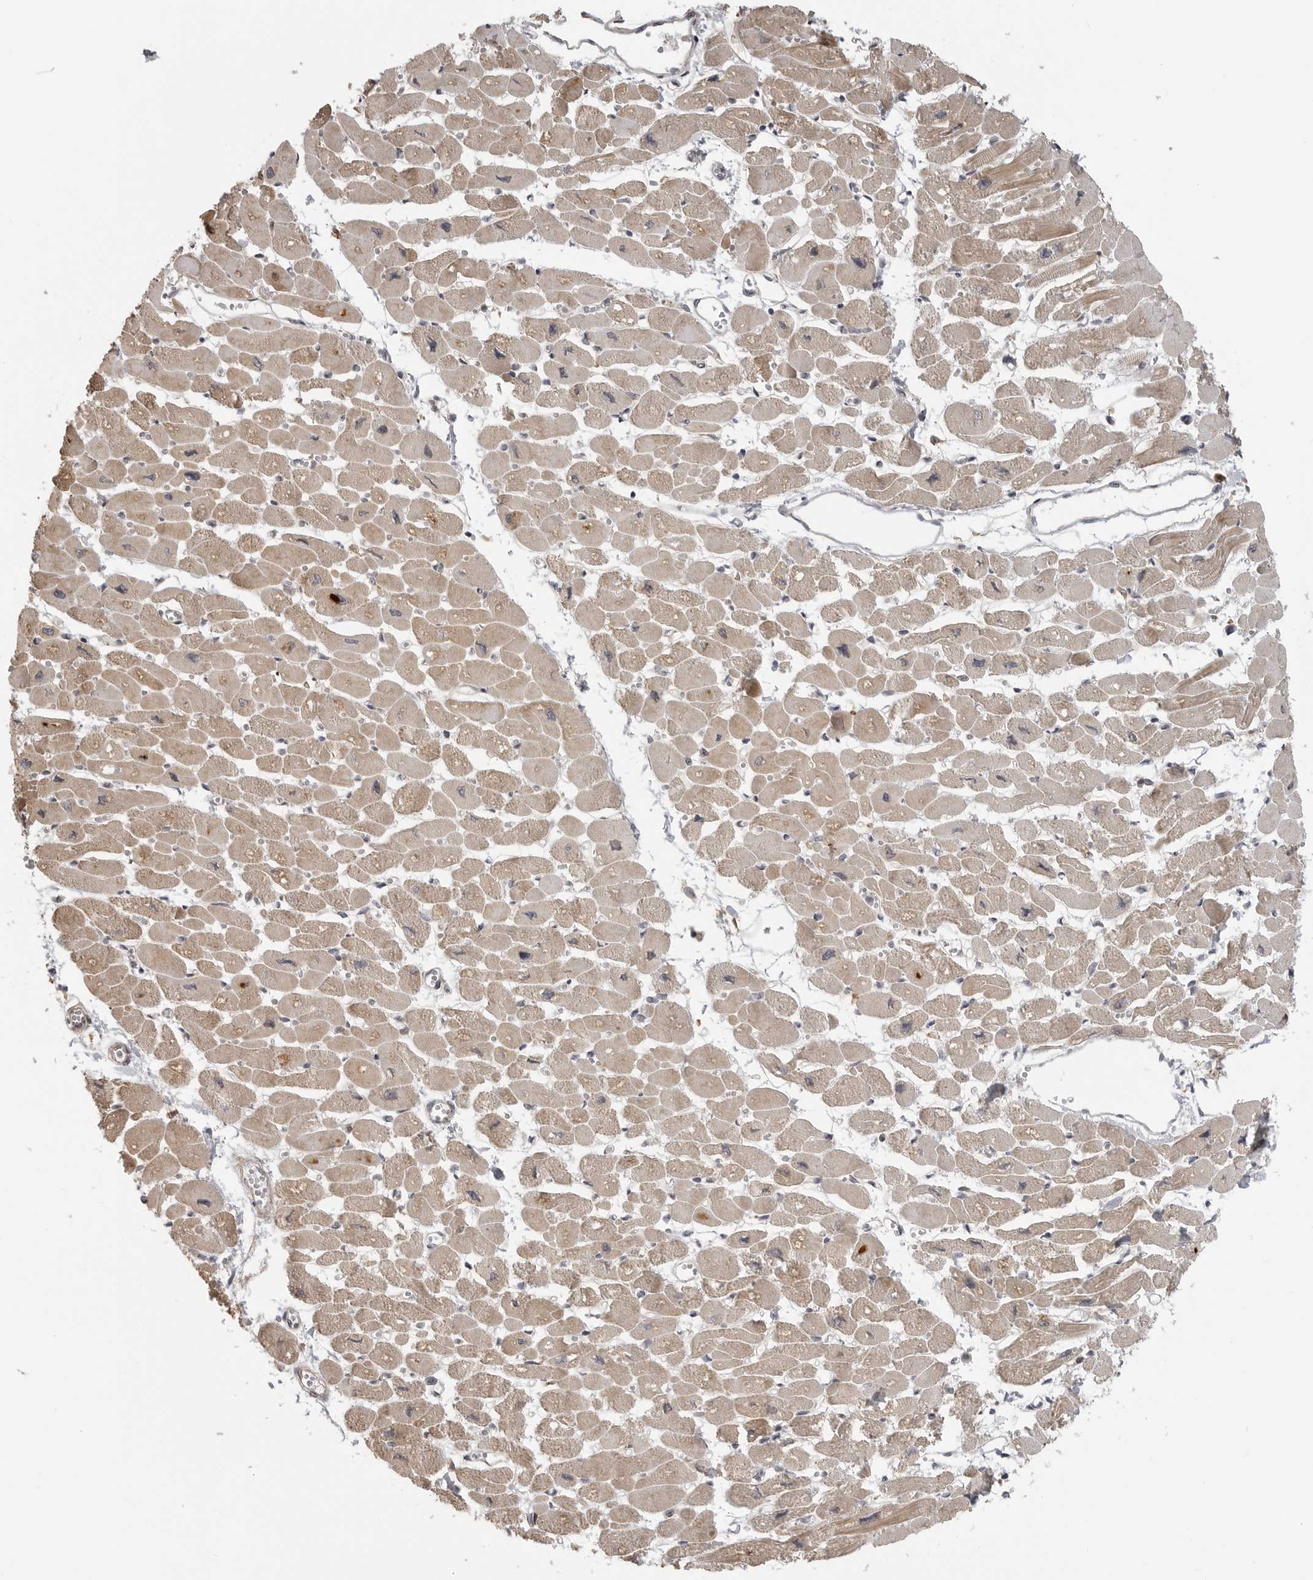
{"staining": {"intensity": "moderate", "quantity": ">75%", "location": "cytoplasmic/membranous"}, "tissue": "heart muscle", "cell_type": "Cardiomyocytes", "image_type": "normal", "snomed": [{"axis": "morphology", "description": "Normal tissue, NOS"}, {"axis": "topography", "description": "Heart"}], "caption": "IHC of unremarkable heart muscle reveals medium levels of moderate cytoplasmic/membranous staining in approximately >75% of cardiomyocytes.", "gene": "IDO1", "patient": {"sex": "female", "age": 54}}